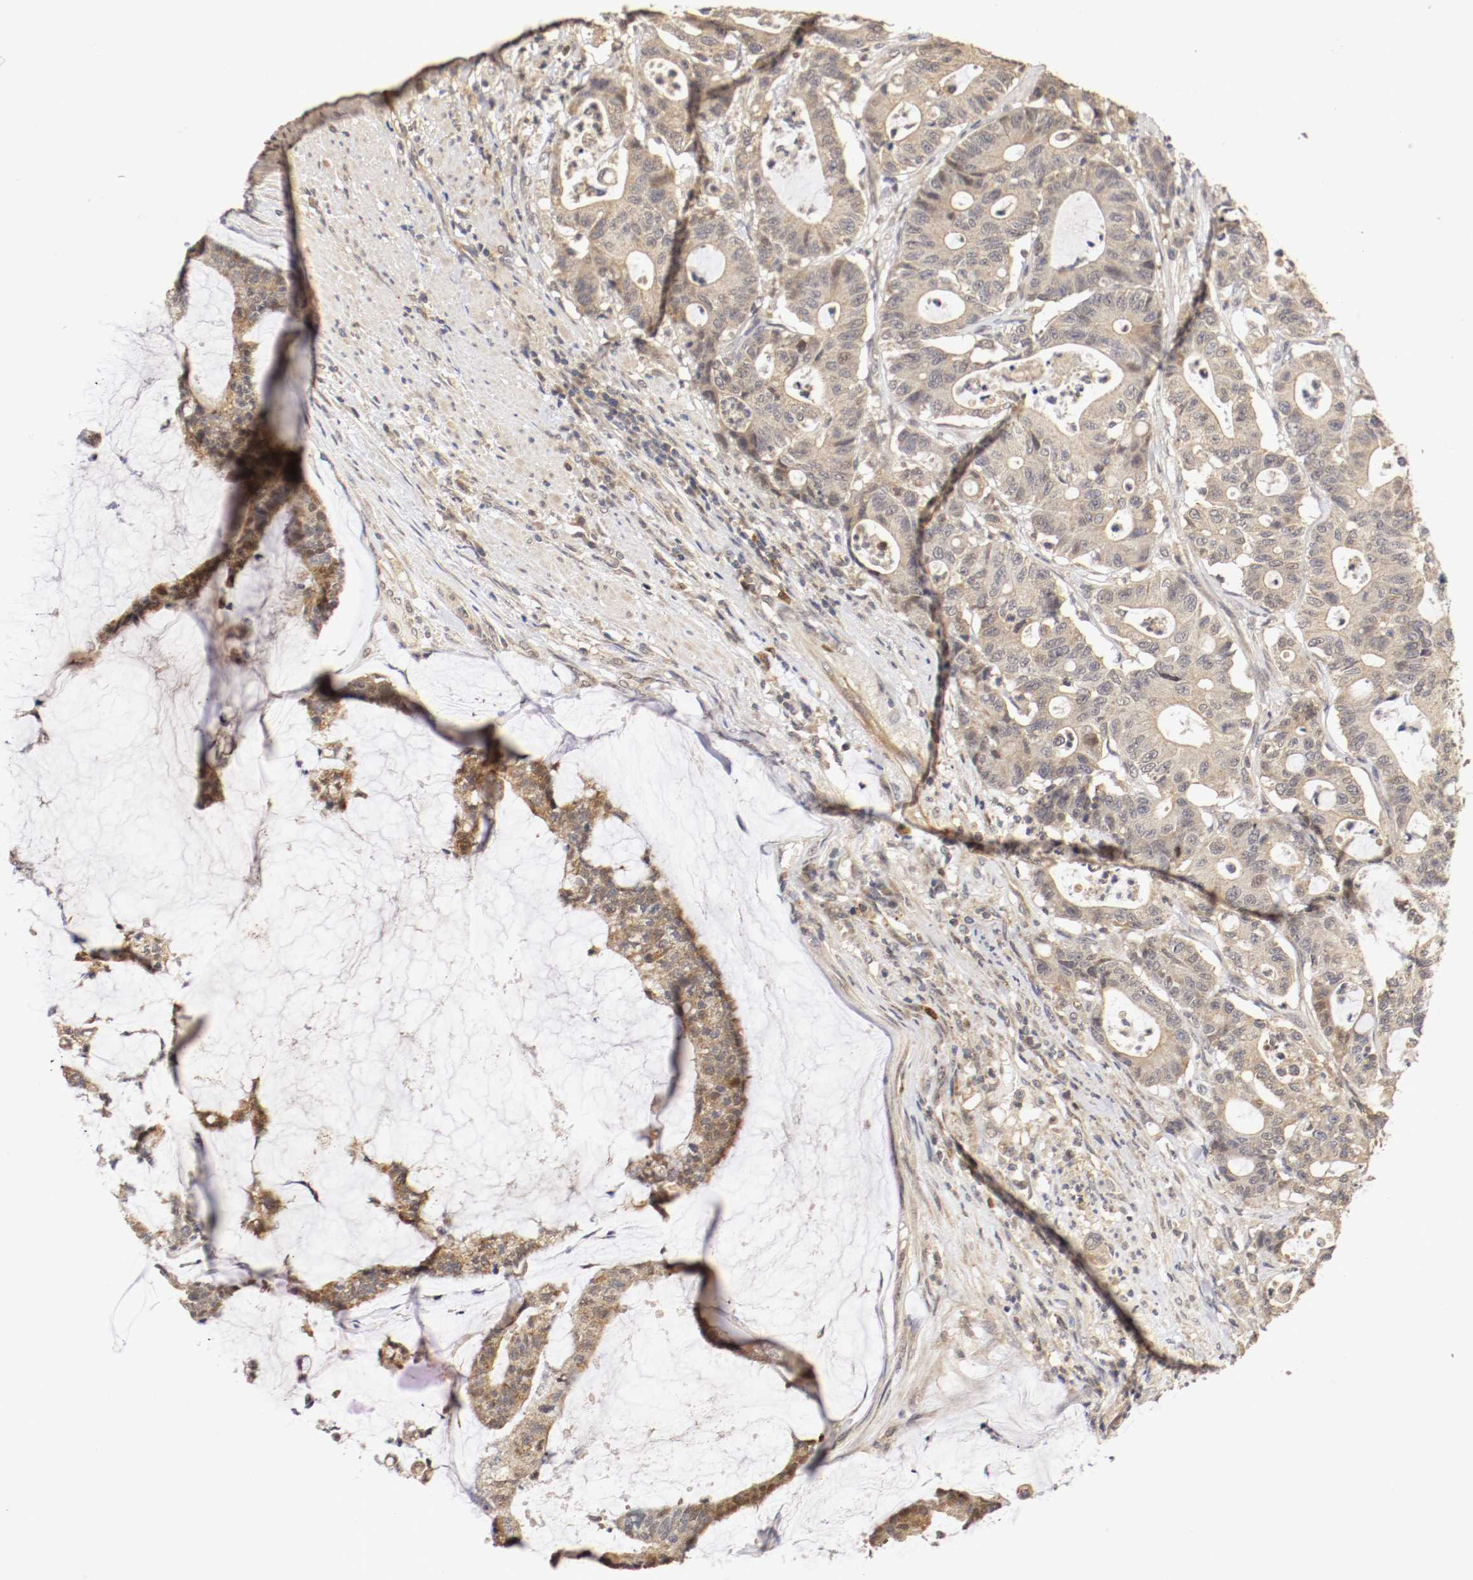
{"staining": {"intensity": "moderate", "quantity": "25%-75%", "location": "cytoplasmic/membranous,nuclear"}, "tissue": "colorectal cancer", "cell_type": "Tumor cells", "image_type": "cancer", "snomed": [{"axis": "morphology", "description": "Adenocarcinoma, NOS"}, {"axis": "topography", "description": "Colon"}], "caption": "IHC image of human colorectal adenocarcinoma stained for a protein (brown), which reveals medium levels of moderate cytoplasmic/membranous and nuclear staining in about 25%-75% of tumor cells.", "gene": "TNFRSF1B", "patient": {"sex": "female", "age": 84}}